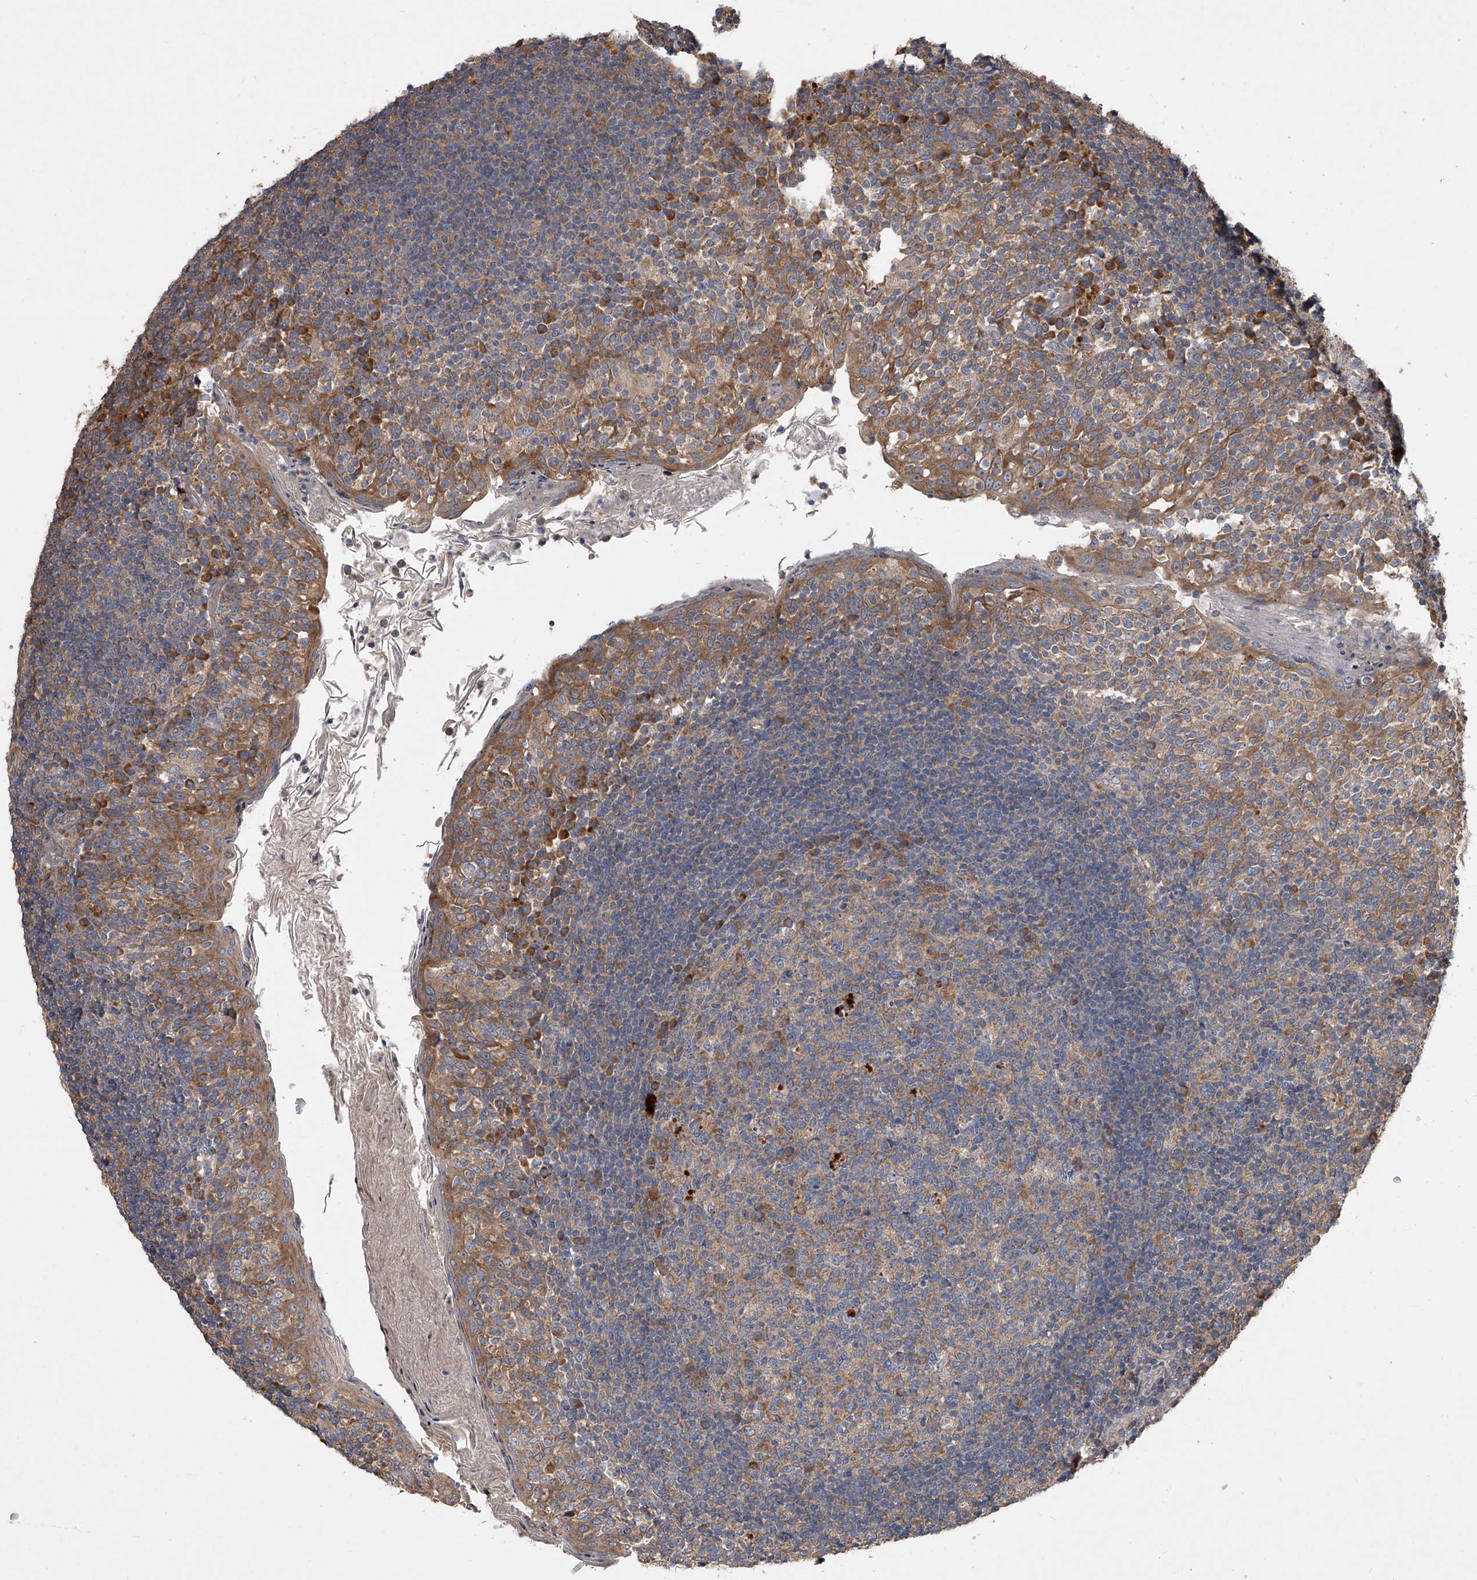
{"staining": {"intensity": "moderate", "quantity": "<25%", "location": "cytoplasmic/membranous"}, "tissue": "tonsil", "cell_type": "Germinal center cells", "image_type": "normal", "snomed": [{"axis": "morphology", "description": "Normal tissue, NOS"}, {"axis": "topography", "description": "Tonsil"}], "caption": "Immunohistochemical staining of benign human tonsil exhibits low levels of moderate cytoplasmic/membranous expression in approximately <25% of germinal center cells. The staining was performed using DAB (3,3'-diaminobenzidine) to visualize the protein expression in brown, while the nuclei were stained in blue with hematoxylin (Magnification: 20x).", "gene": "DOCK9", "patient": {"sex": "female", "age": 19}}